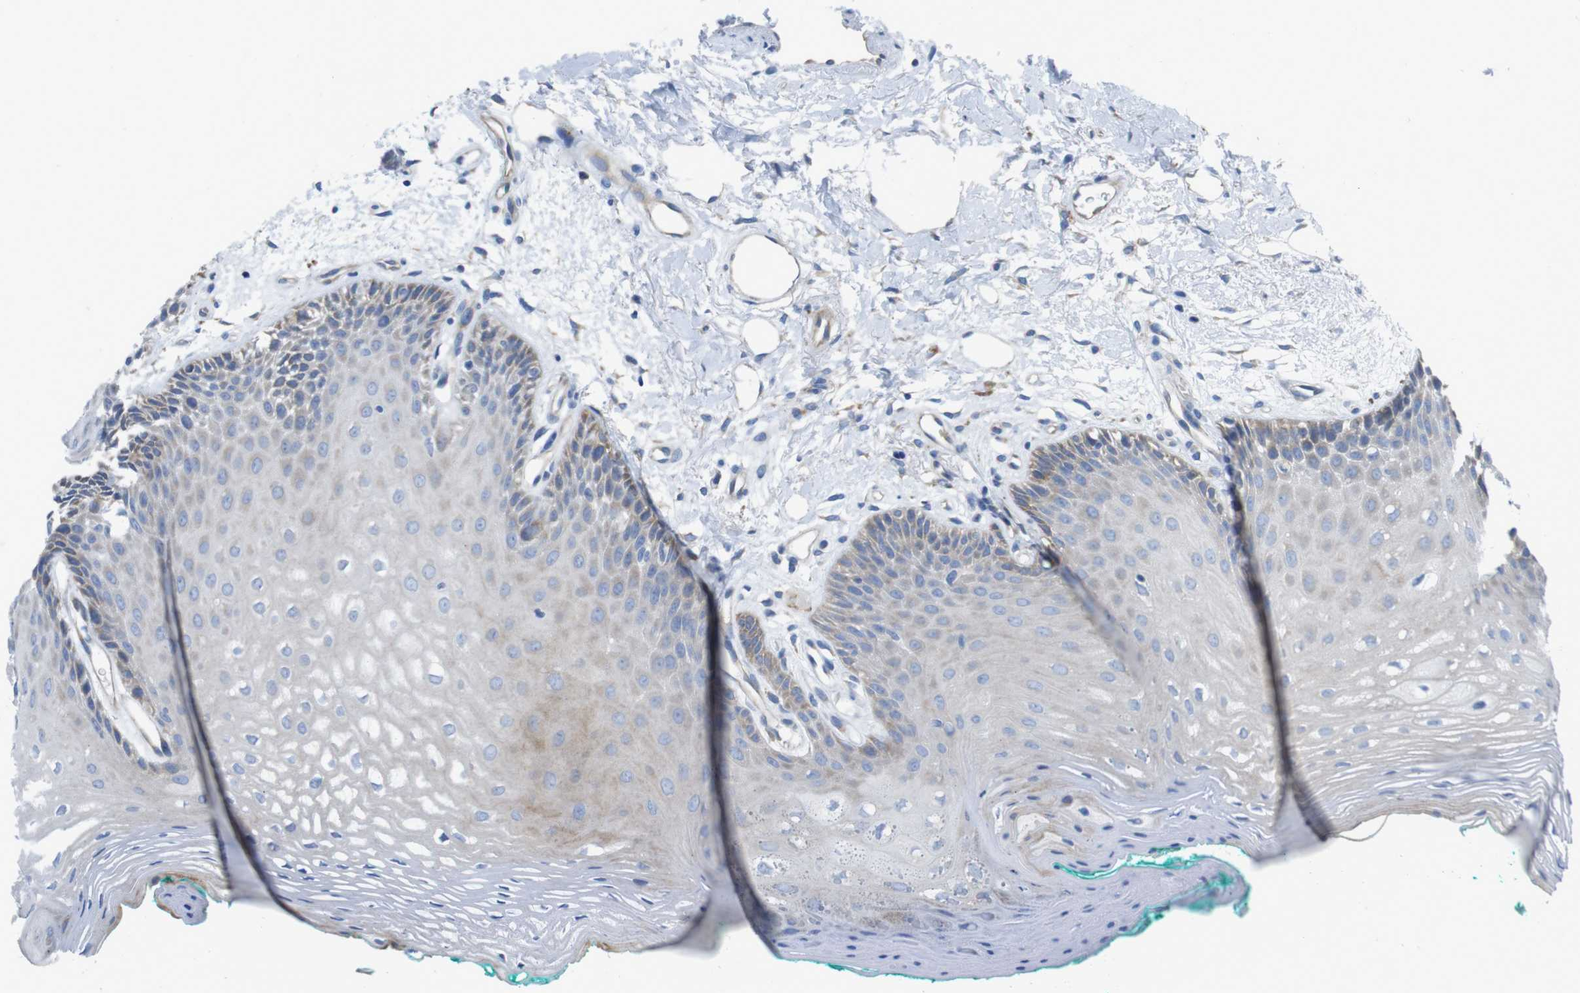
{"staining": {"intensity": "weak", "quantity": "25%-75%", "location": "cytoplasmic/membranous"}, "tissue": "oral mucosa", "cell_type": "Squamous epithelial cells", "image_type": "normal", "snomed": [{"axis": "morphology", "description": "Normal tissue, NOS"}, {"axis": "topography", "description": "Skeletal muscle"}, {"axis": "topography", "description": "Oral tissue"}, {"axis": "topography", "description": "Peripheral nerve tissue"}], "caption": "Weak cytoplasmic/membranous protein positivity is identified in approximately 25%-75% of squamous epithelial cells in oral mucosa. (DAB IHC, brown staining for protein, blue staining for nuclei).", "gene": "TMEM234", "patient": {"sex": "female", "age": 84}}